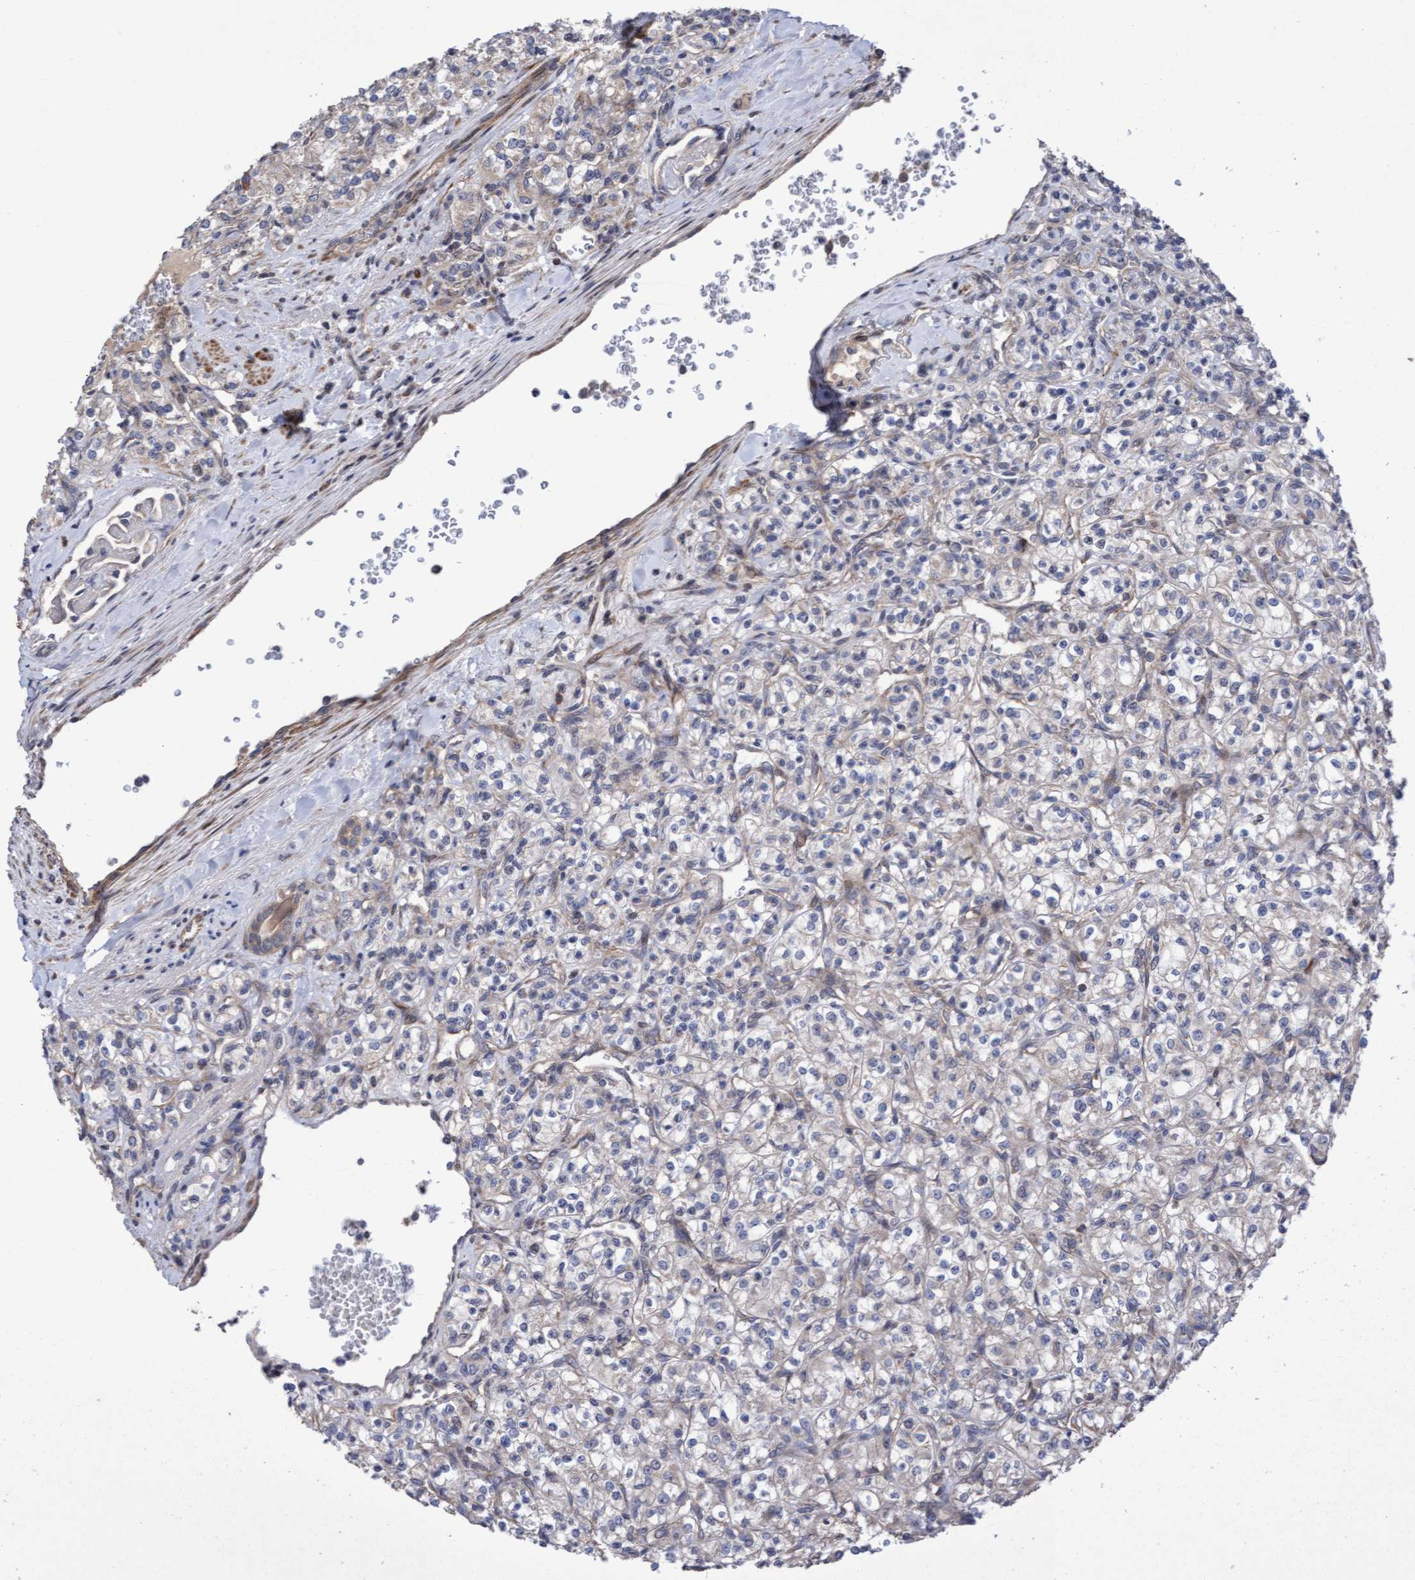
{"staining": {"intensity": "weak", "quantity": "<25%", "location": "cytoplasmic/membranous"}, "tissue": "renal cancer", "cell_type": "Tumor cells", "image_type": "cancer", "snomed": [{"axis": "morphology", "description": "Adenocarcinoma, NOS"}, {"axis": "topography", "description": "Kidney"}], "caption": "Image shows no significant protein expression in tumor cells of adenocarcinoma (renal).", "gene": "ELP5", "patient": {"sex": "male", "age": 77}}